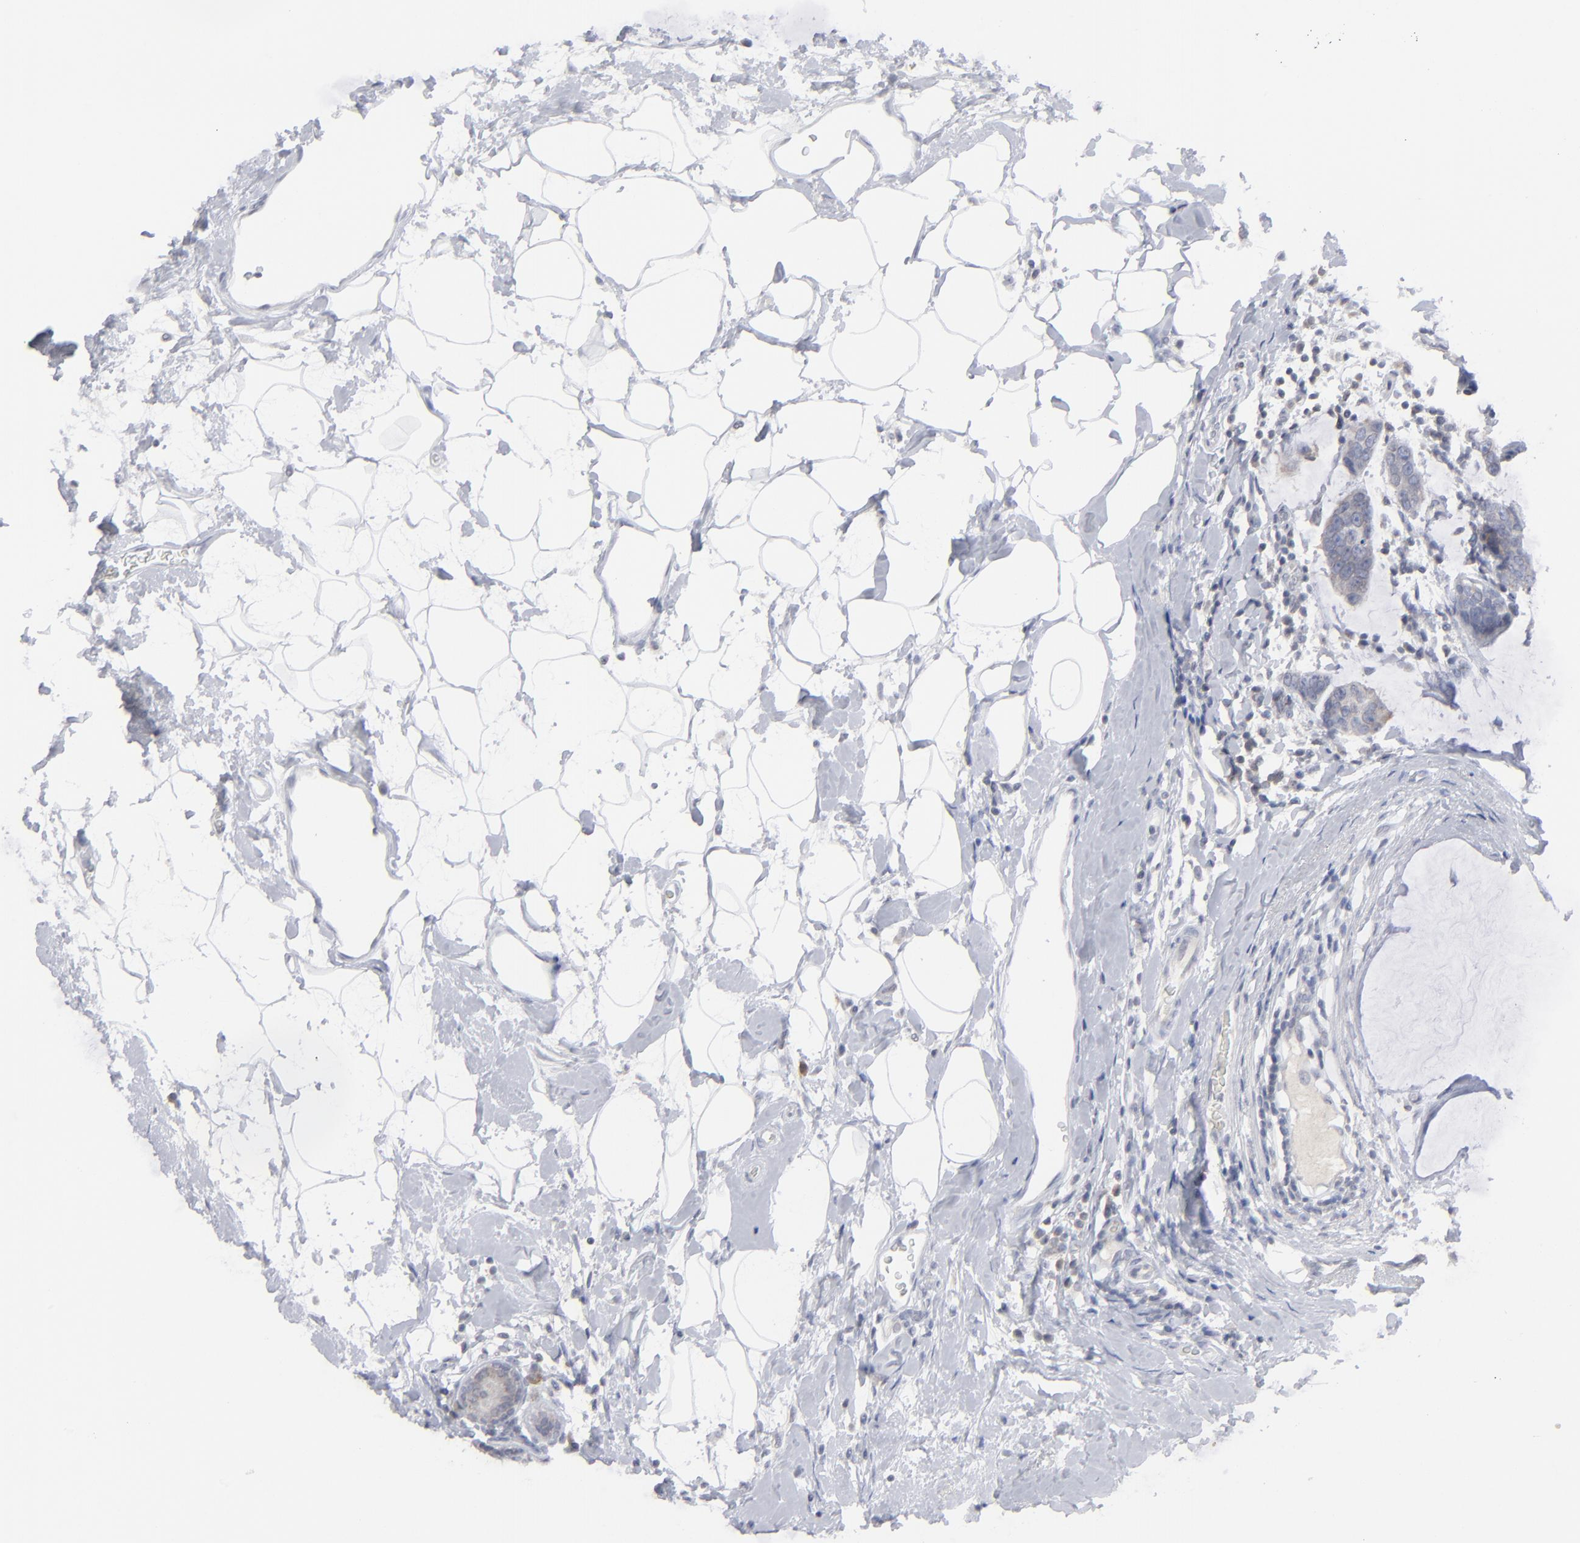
{"staining": {"intensity": "weak", "quantity": "<25%", "location": "cytoplasmic/membranous"}, "tissue": "breast cancer", "cell_type": "Tumor cells", "image_type": "cancer", "snomed": [{"axis": "morphology", "description": "Normal tissue, NOS"}, {"axis": "morphology", "description": "Duct carcinoma"}, {"axis": "topography", "description": "Breast"}], "caption": "Immunohistochemistry (IHC) of human breast cancer displays no staining in tumor cells.", "gene": "NUP88", "patient": {"sex": "female", "age": 50}}